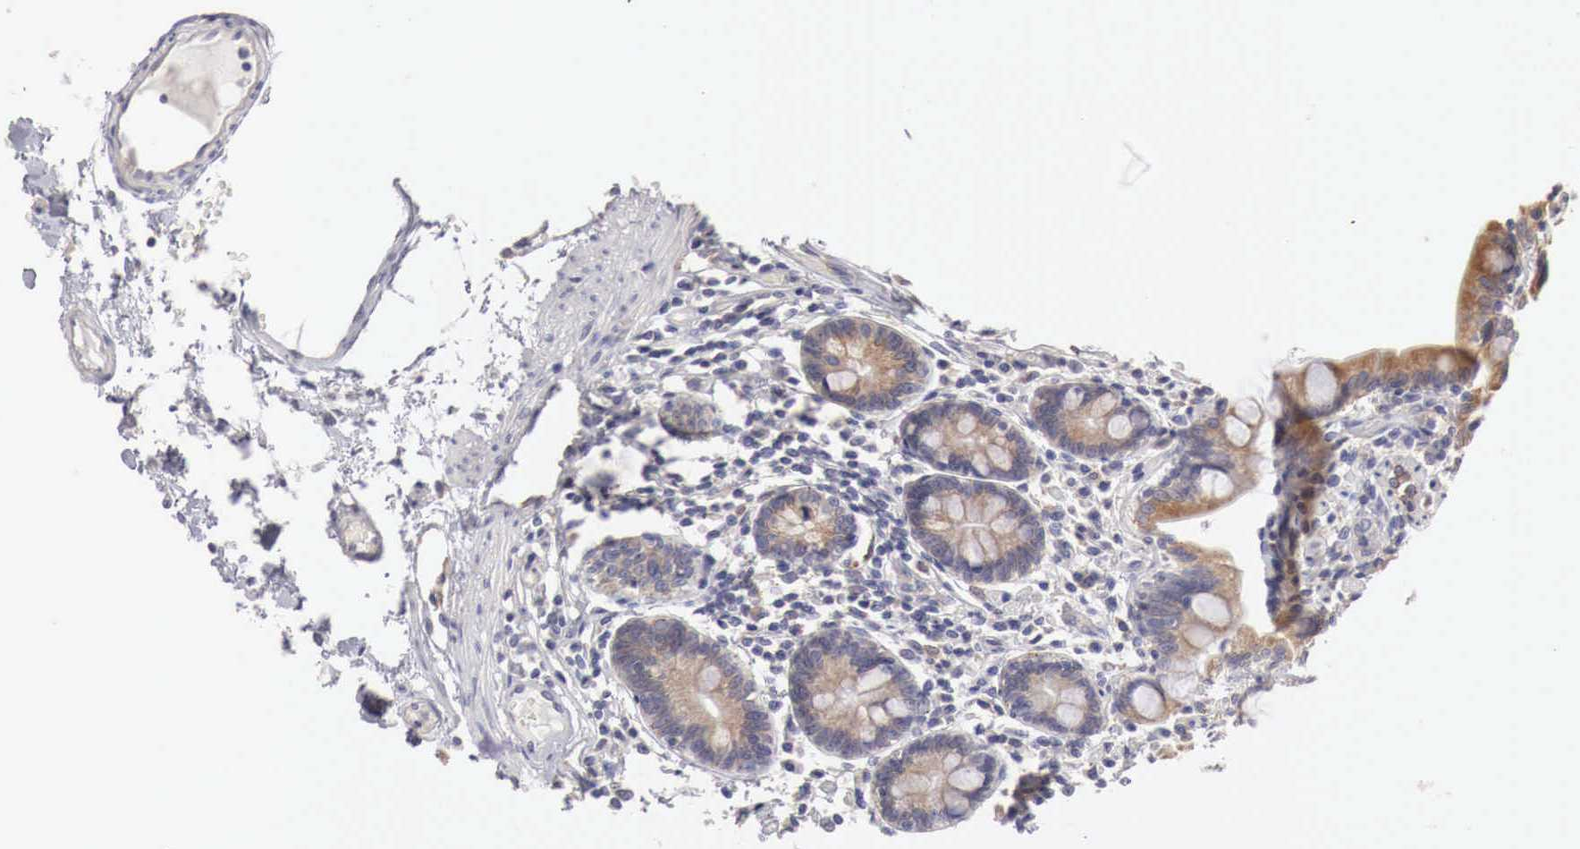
{"staining": {"intensity": "moderate", "quantity": "25%-75%", "location": "cytoplasmic/membranous"}, "tissue": "small intestine", "cell_type": "Glandular cells", "image_type": "normal", "snomed": [{"axis": "morphology", "description": "Normal tissue, NOS"}, {"axis": "topography", "description": "Small intestine"}], "caption": "The photomicrograph reveals staining of normal small intestine, revealing moderate cytoplasmic/membranous protein staining (brown color) within glandular cells.", "gene": "NSDHL", "patient": {"sex": "female", "age": 69}}